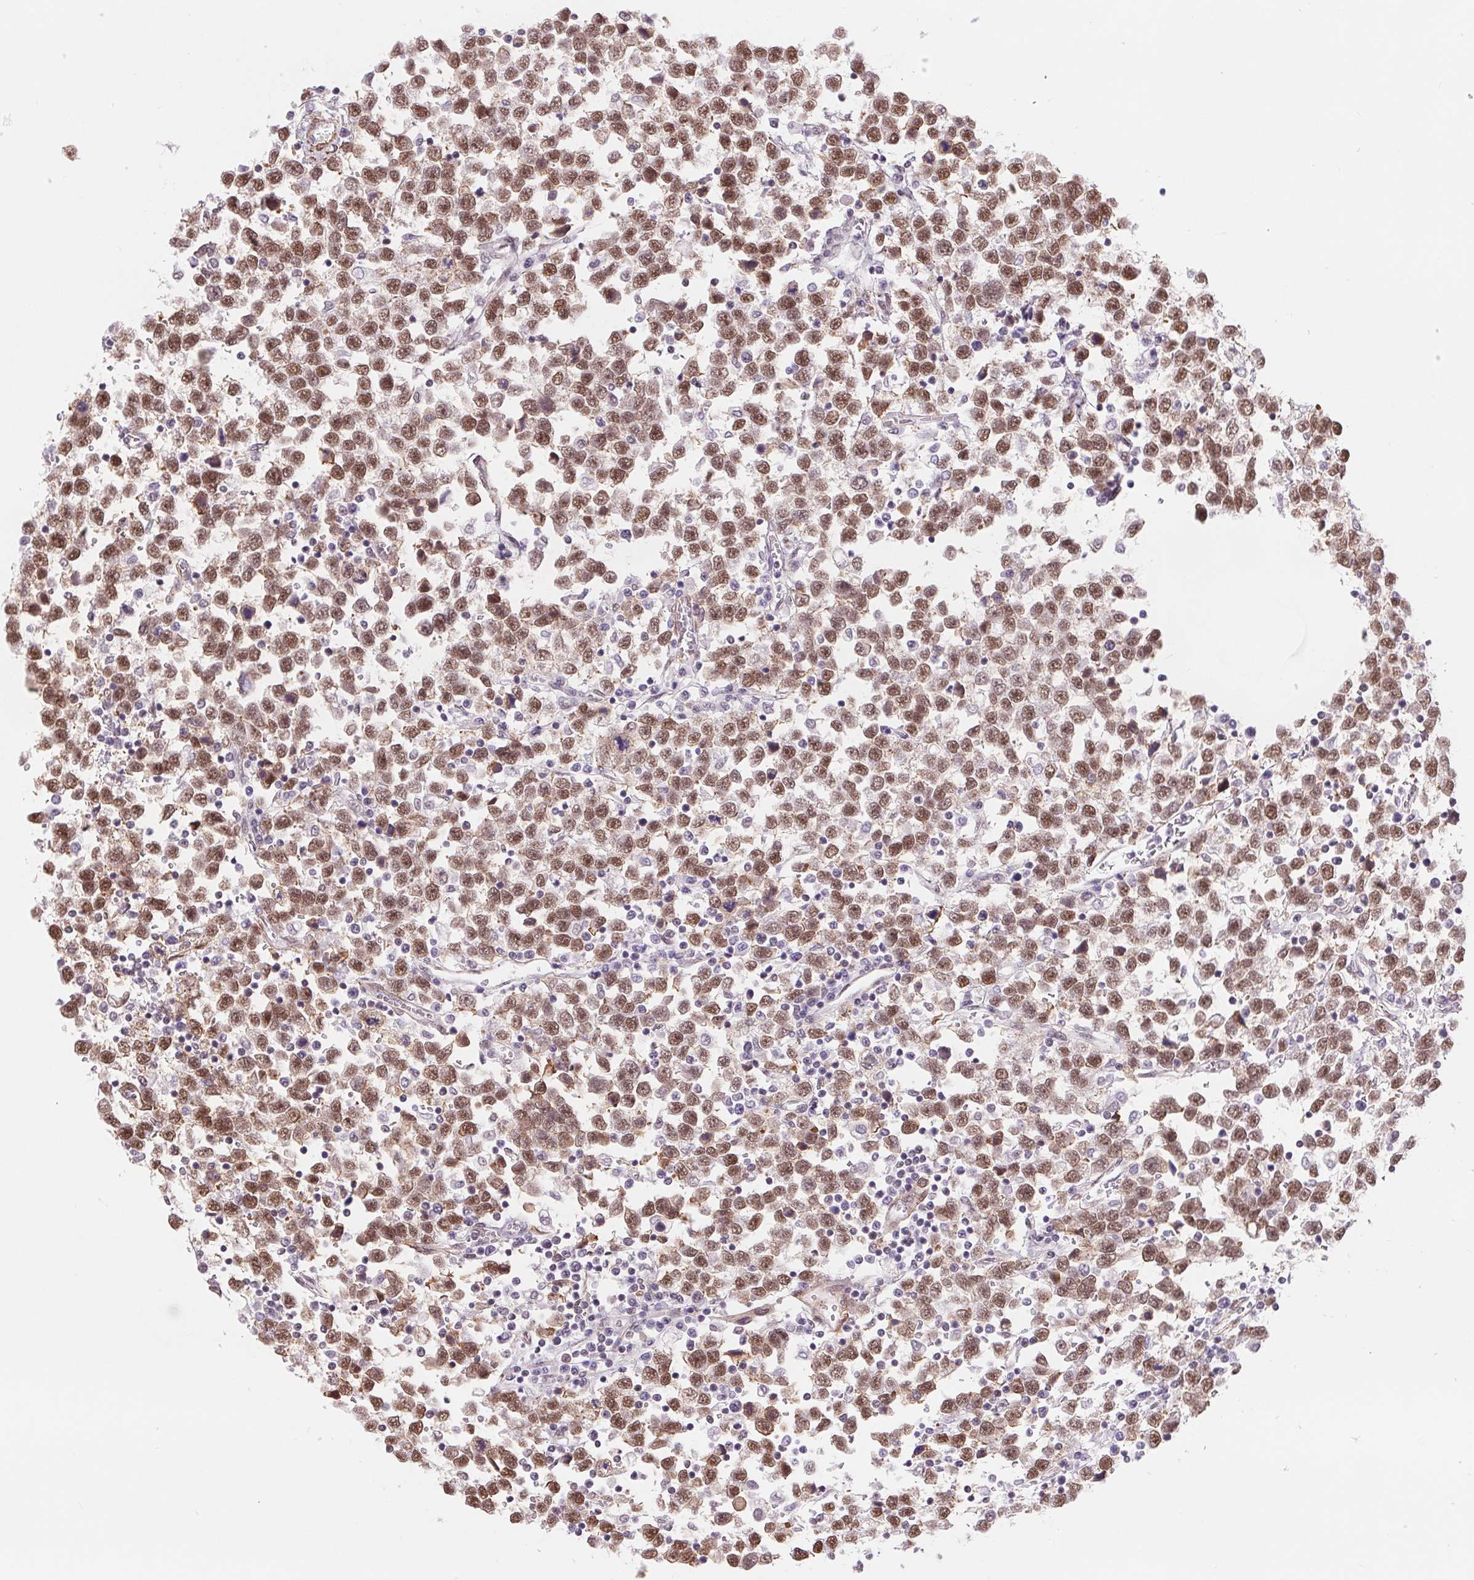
{"staining": {"intensity": "moderate", "quantity": ">75%", "location": "nuclear"}, "tissue": "testis cancer", "cell_type": "Tumor cells", "image_type": "cancer", "snomed": [{"axis": "morphology", "description": "Seminoma, NOS"}, {"axis": "topography", "description": "Testis"}], "caption": "Tumor cells demonstrate medium levels of moderate nuclear expression in approximately >75% of cells in human seminoma (testis).", "gene": "BCAT1", "patient": {"sex": "male", "age": 34}}